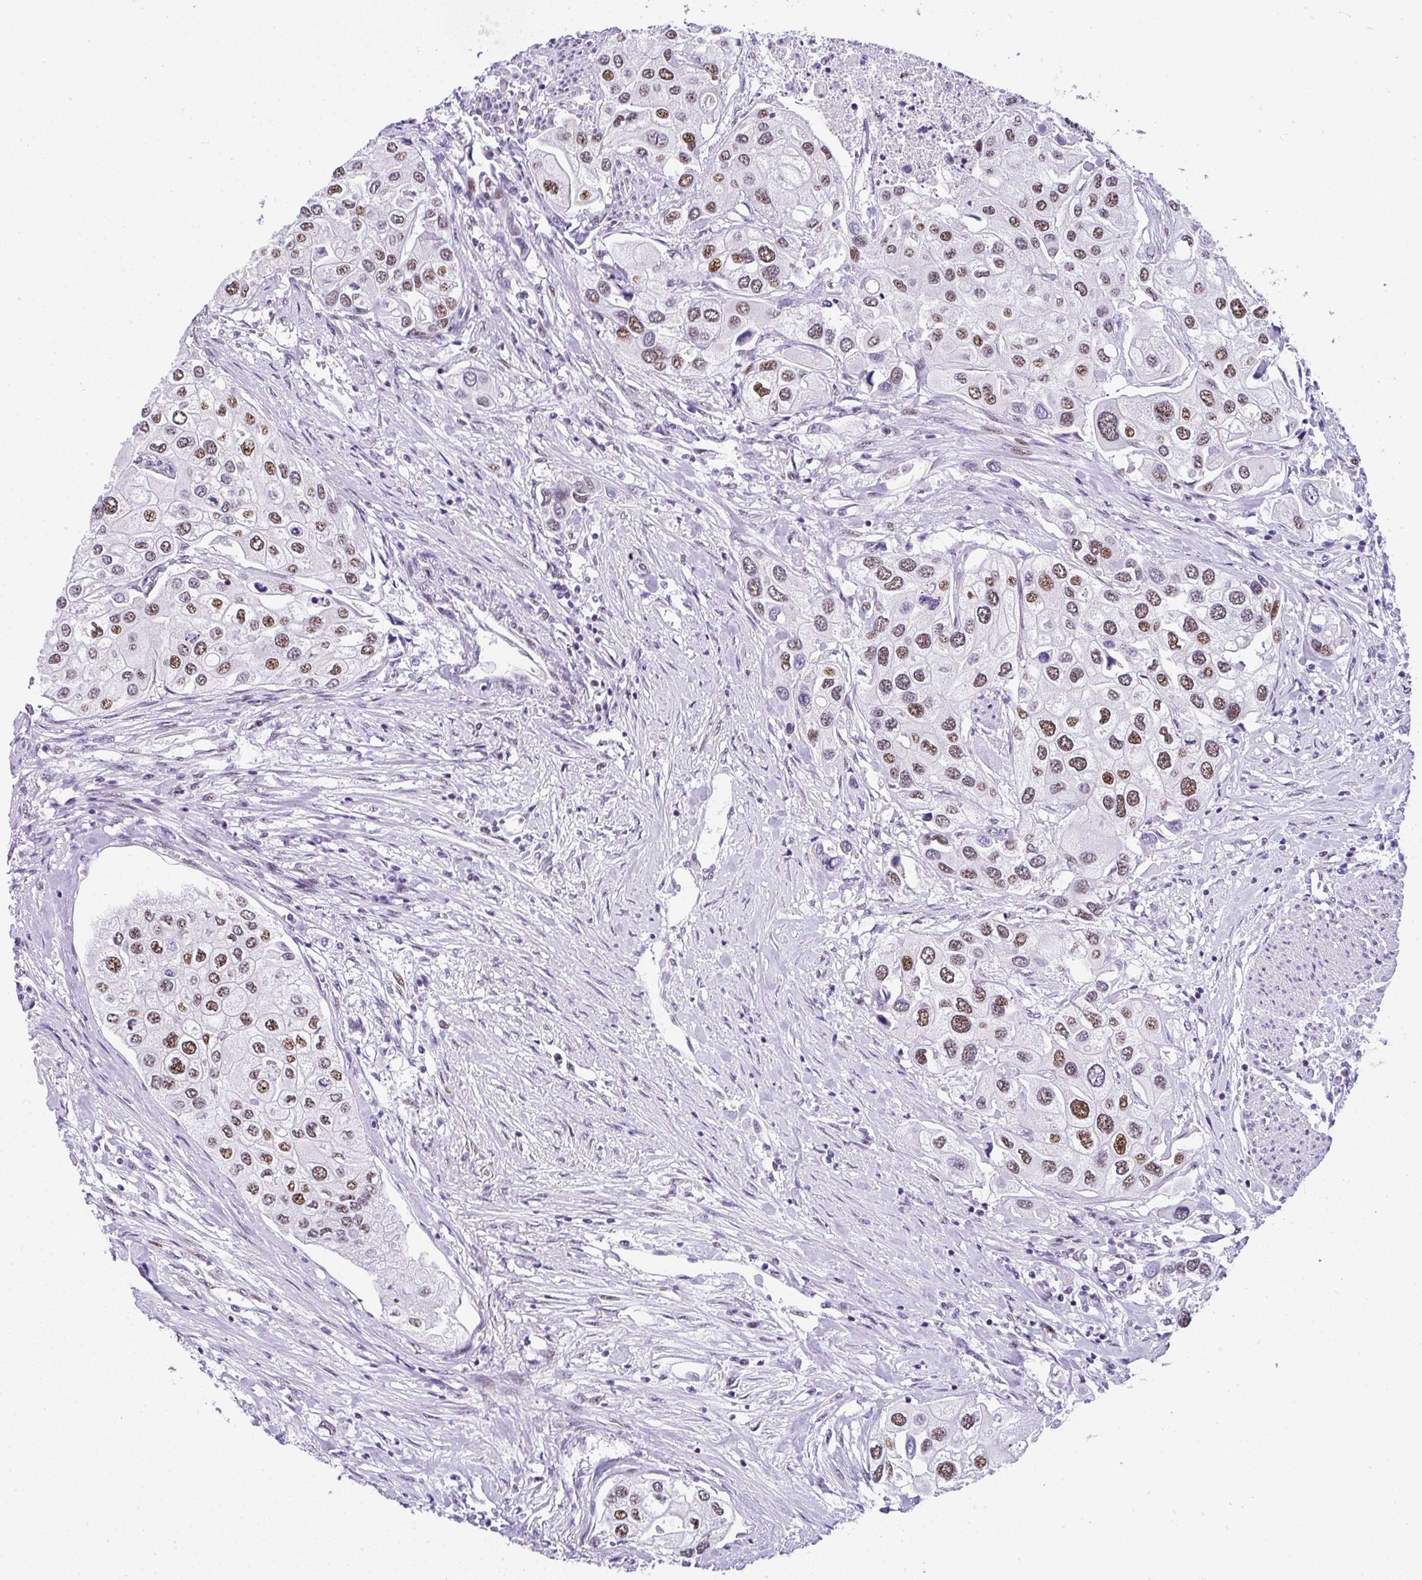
{"staining": {"intensity": "strong", "quantity": ">75%", "location": "nuclear"}, "tissue": "urothelial cancer", "cell_type": "Tumor cells", "image_type": "cancer", "snomed": [{"axis": "morphology", "description": "Urothelial carcinoma, High grade"}, {"axis": "topography", "description": "Urinary bladder"}], "caption": "Urothelial carcinoma (high-grade) stained with a brown dye displays strong nuclear positive positivity in about >75% of tumor cells.", "gene": "NR1D2", "patient": {"sex": "male", "age": 64}}